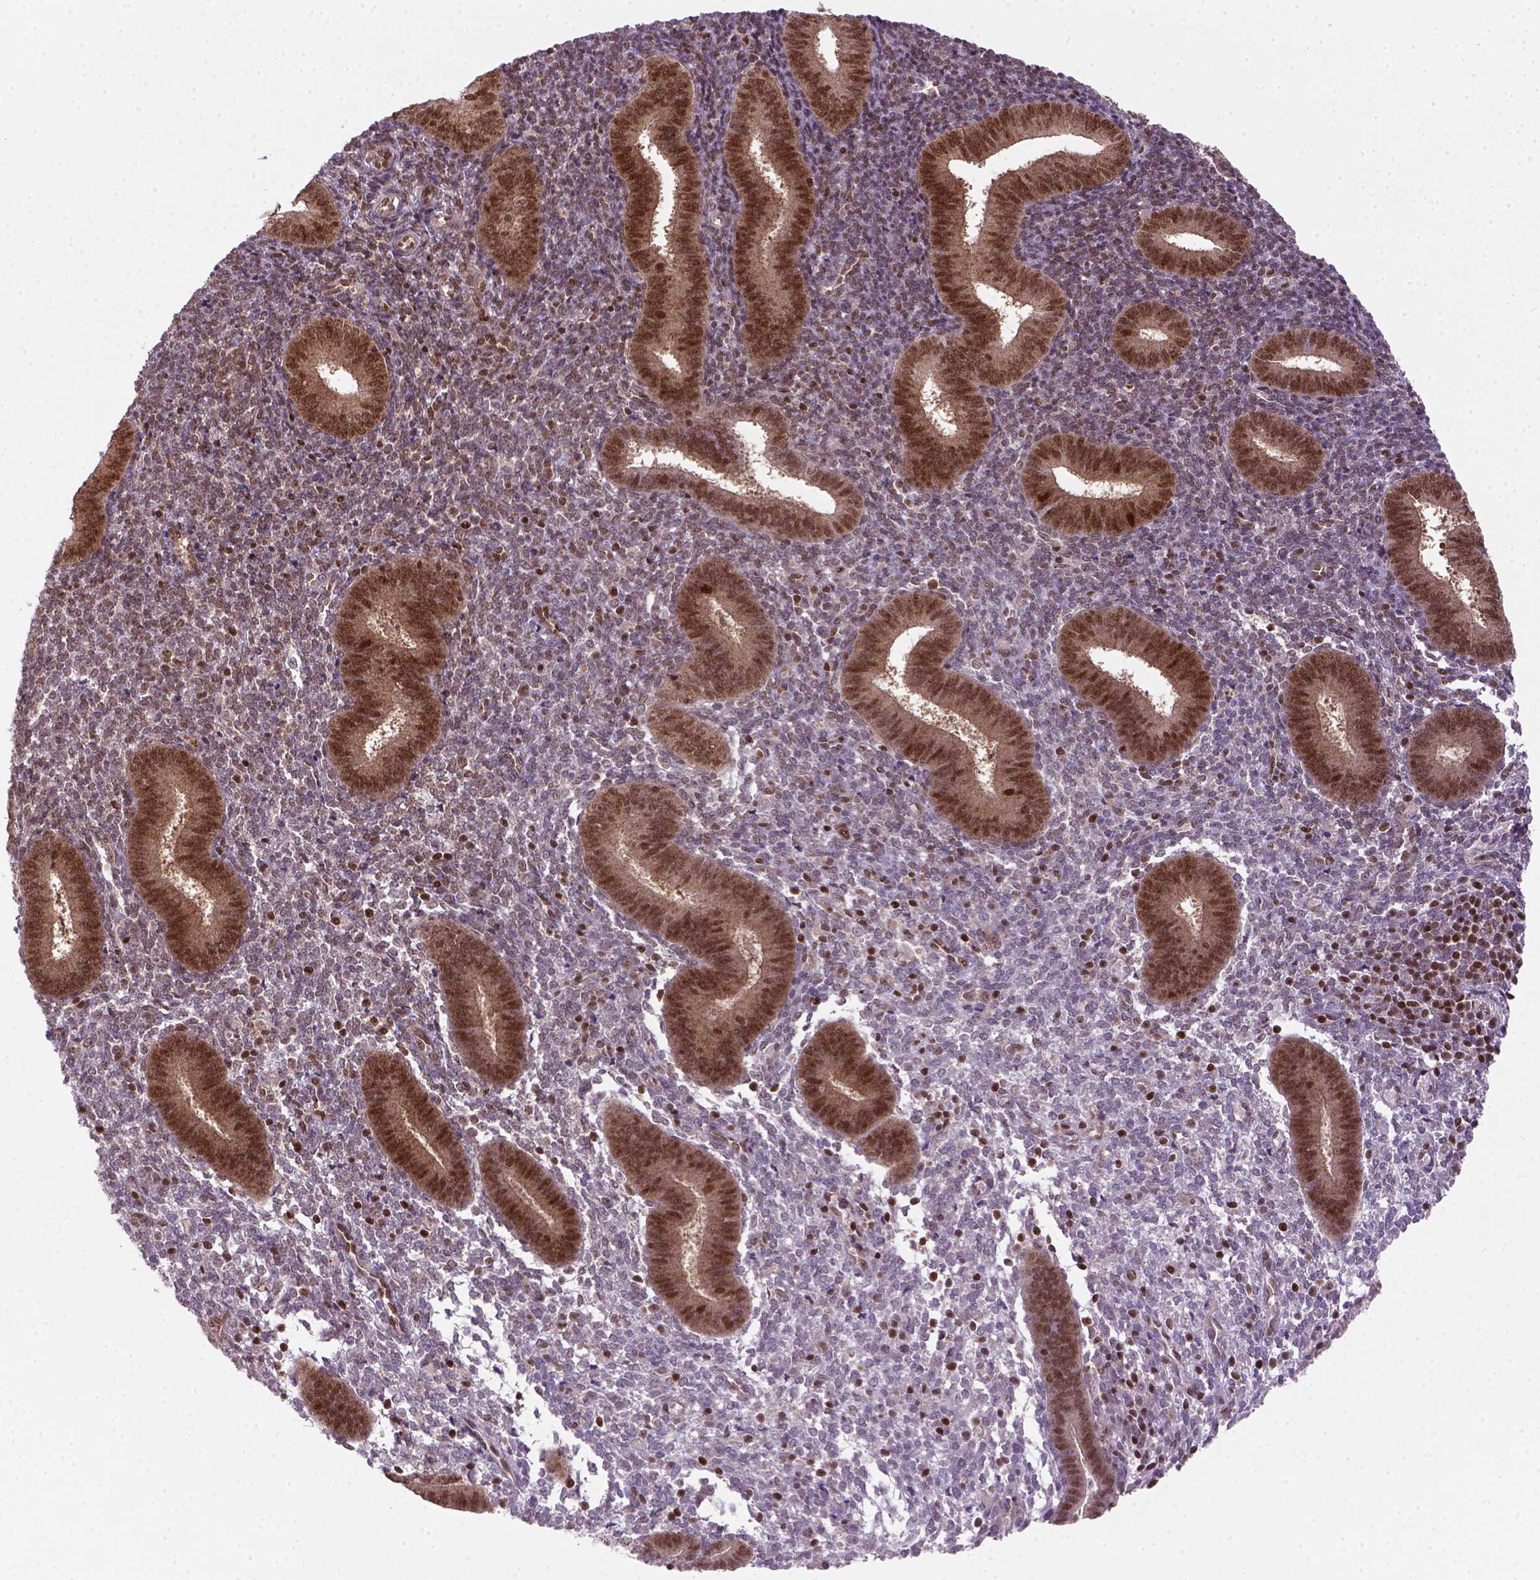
{"staining": {"intensity": "moderate", "quantity": "25%-75%", "location": "nuclear"}, "tissue": "endometrium", "cell_type": "Cells in endometrial stroma", "image_type": "normal", "snomed": [{"axis": "morphology", "description": "Normal tissue, NOS"}, {"axis": "topography", "description": "Endometrium"}], "caption": "This micrograph reveals unremarkable endometrium stained with immunohistochemistry to label a protein in brown. The nuclear of cells in endometrial stroma show moderate positivity for the protein. Nuclei are counter-stained blue.", "gene": "MGMT", "patient": {"sex": "female", "age": 25}}